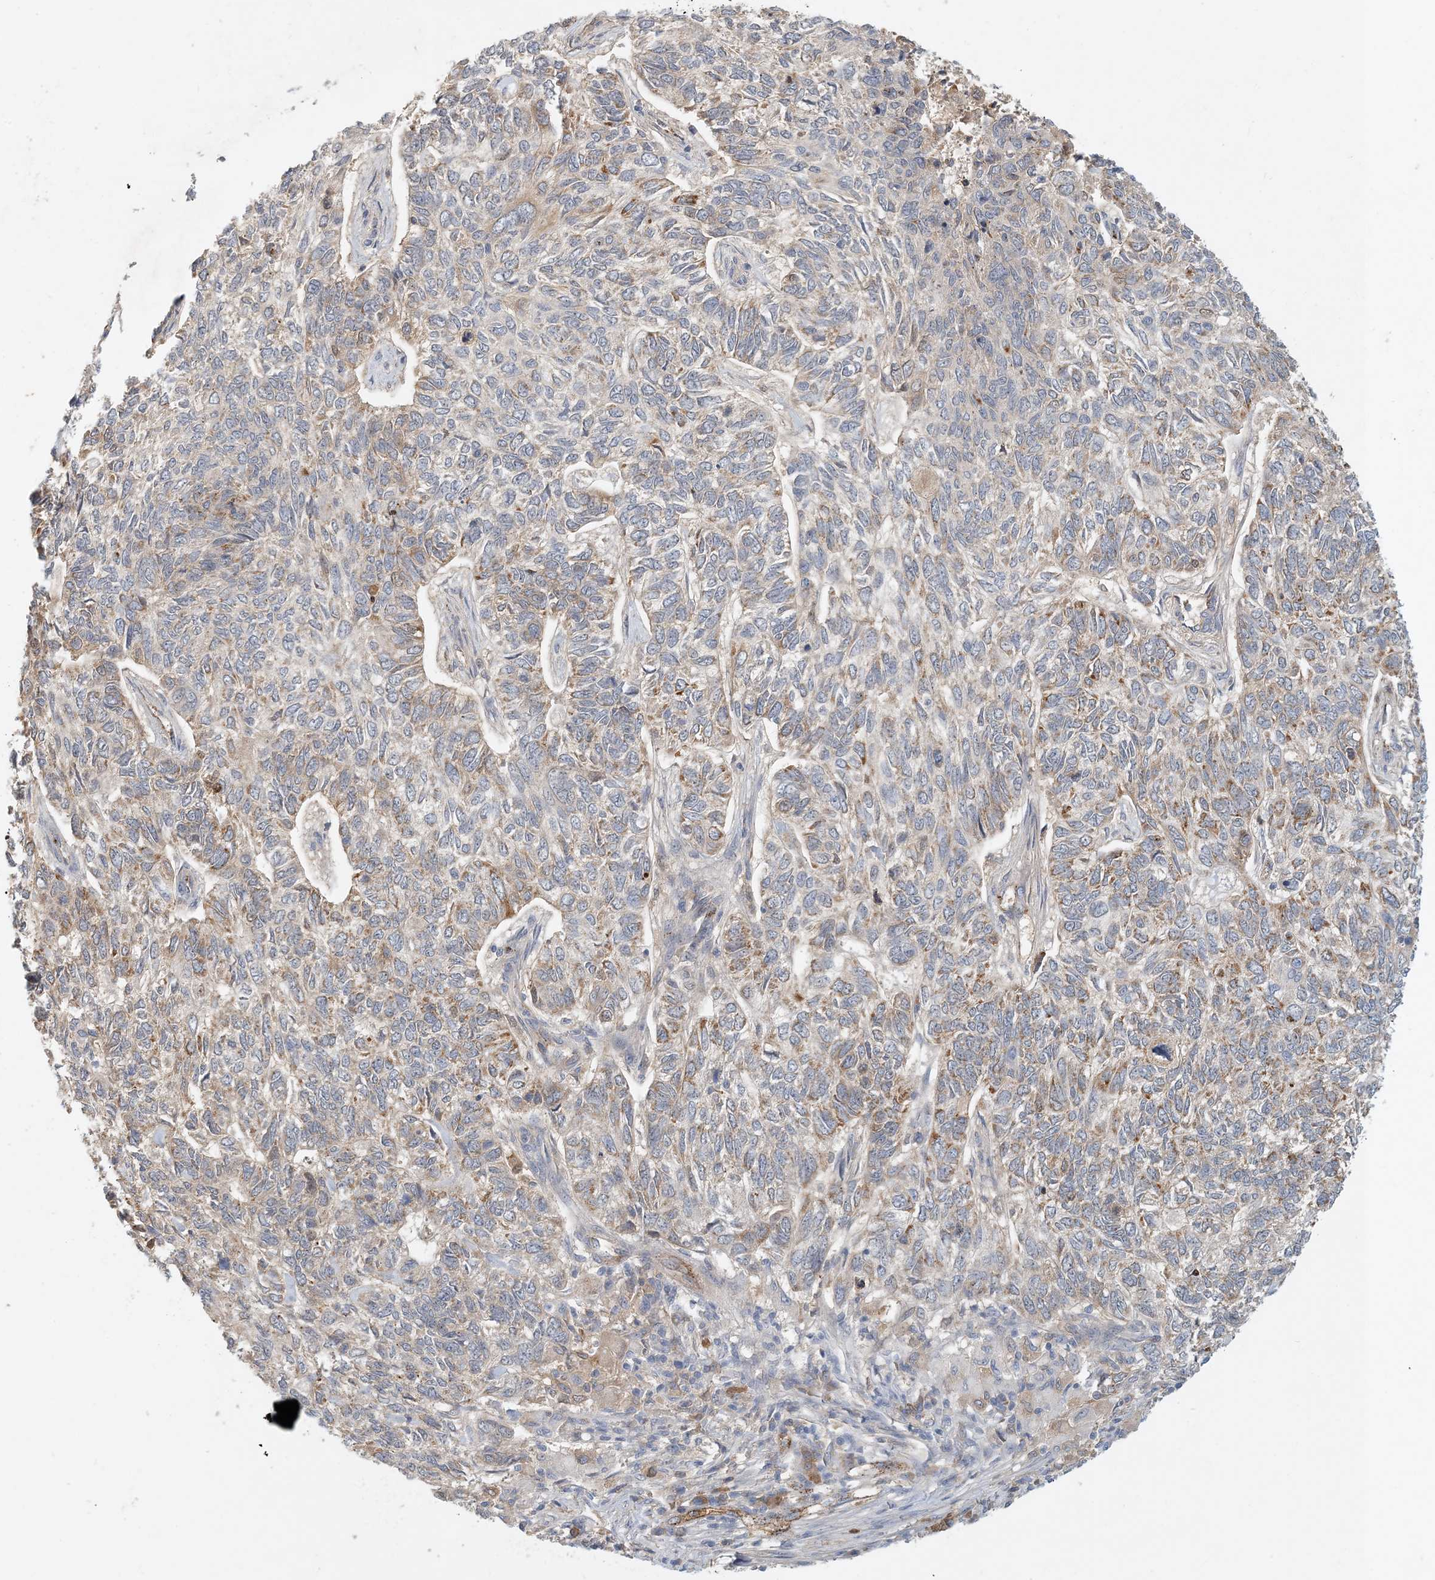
{"staining": {"intensity": "moderate", "quantity": "25%-75%", "location": "cytoplasmic/membranous"}, "tissue": "skin cancer", "cell_type": "Tumor cells", "image_type": "cancer", "snomed": [{"axis": "morphology", "description": "Basal cell carcinoma"}, {"axis": "topography", "description": "Skin"}], "caption": "Immunohistochemistry photomicrograph of neoplastic tissue: human skin basal cell carcinoma stained using immunohistochemistry reveals medium levels of moderate protein expression localized specifically in the cytoplasmic/membranous of tumor cells, appearing as a cytoplasmic/membranous brown color.", "gene": "ZBTB3", "patient": {"sex": "female", "age": 65}}